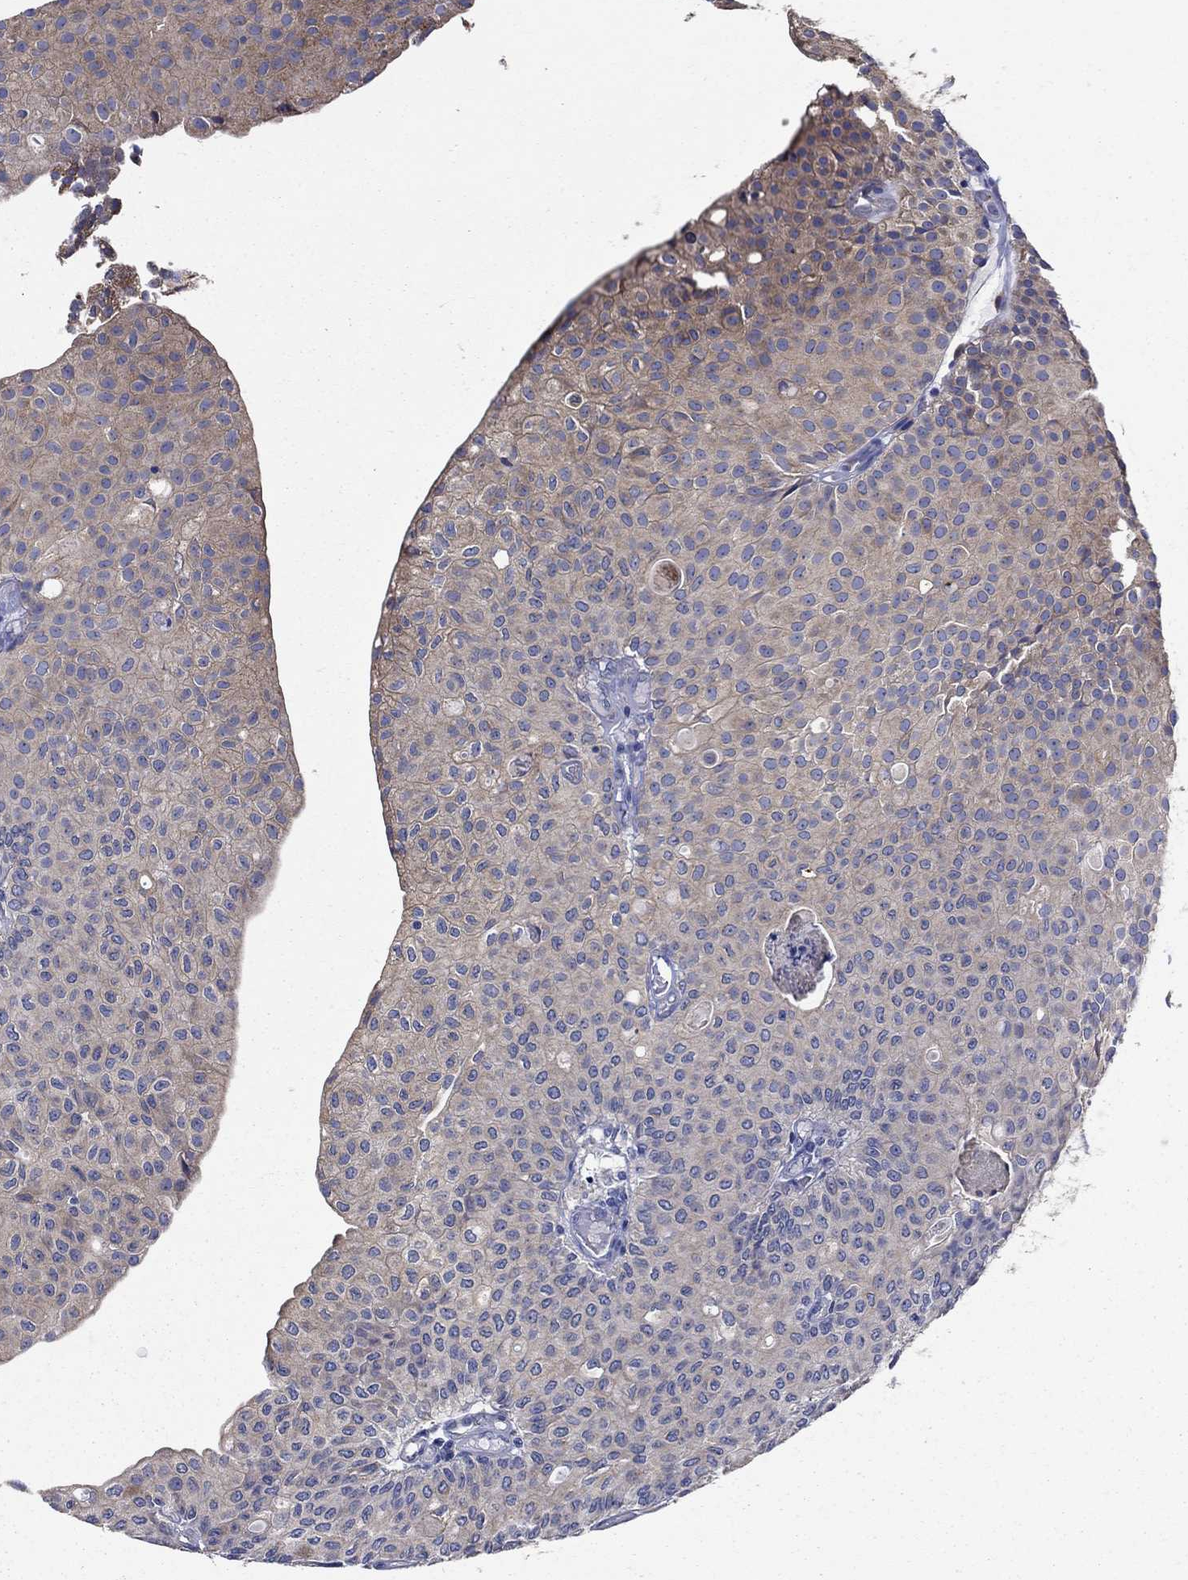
{"staining": {"intensity": "moderate", "quantity": "25%-75%", "location": "cytoplasmic/membranous"}, "tissue": "urothelial cancer", "cell_type": "Tumor cells", "image_type": "cancer", "snomed": [{"axis": "morphology", "description": "Urothelial carcinoma, Low grade"}, {"axis": "topography", "description": "Urinary bladder"}], "caption": "A high-resolution micrograph shows IHC staining of urothelial cancer, which displays moderate cytoplasmic/membranous expression in about 25%-75% of tumor cells.", "gene": "PRDX4", "patient": {"sex": "male", "age": 89}}